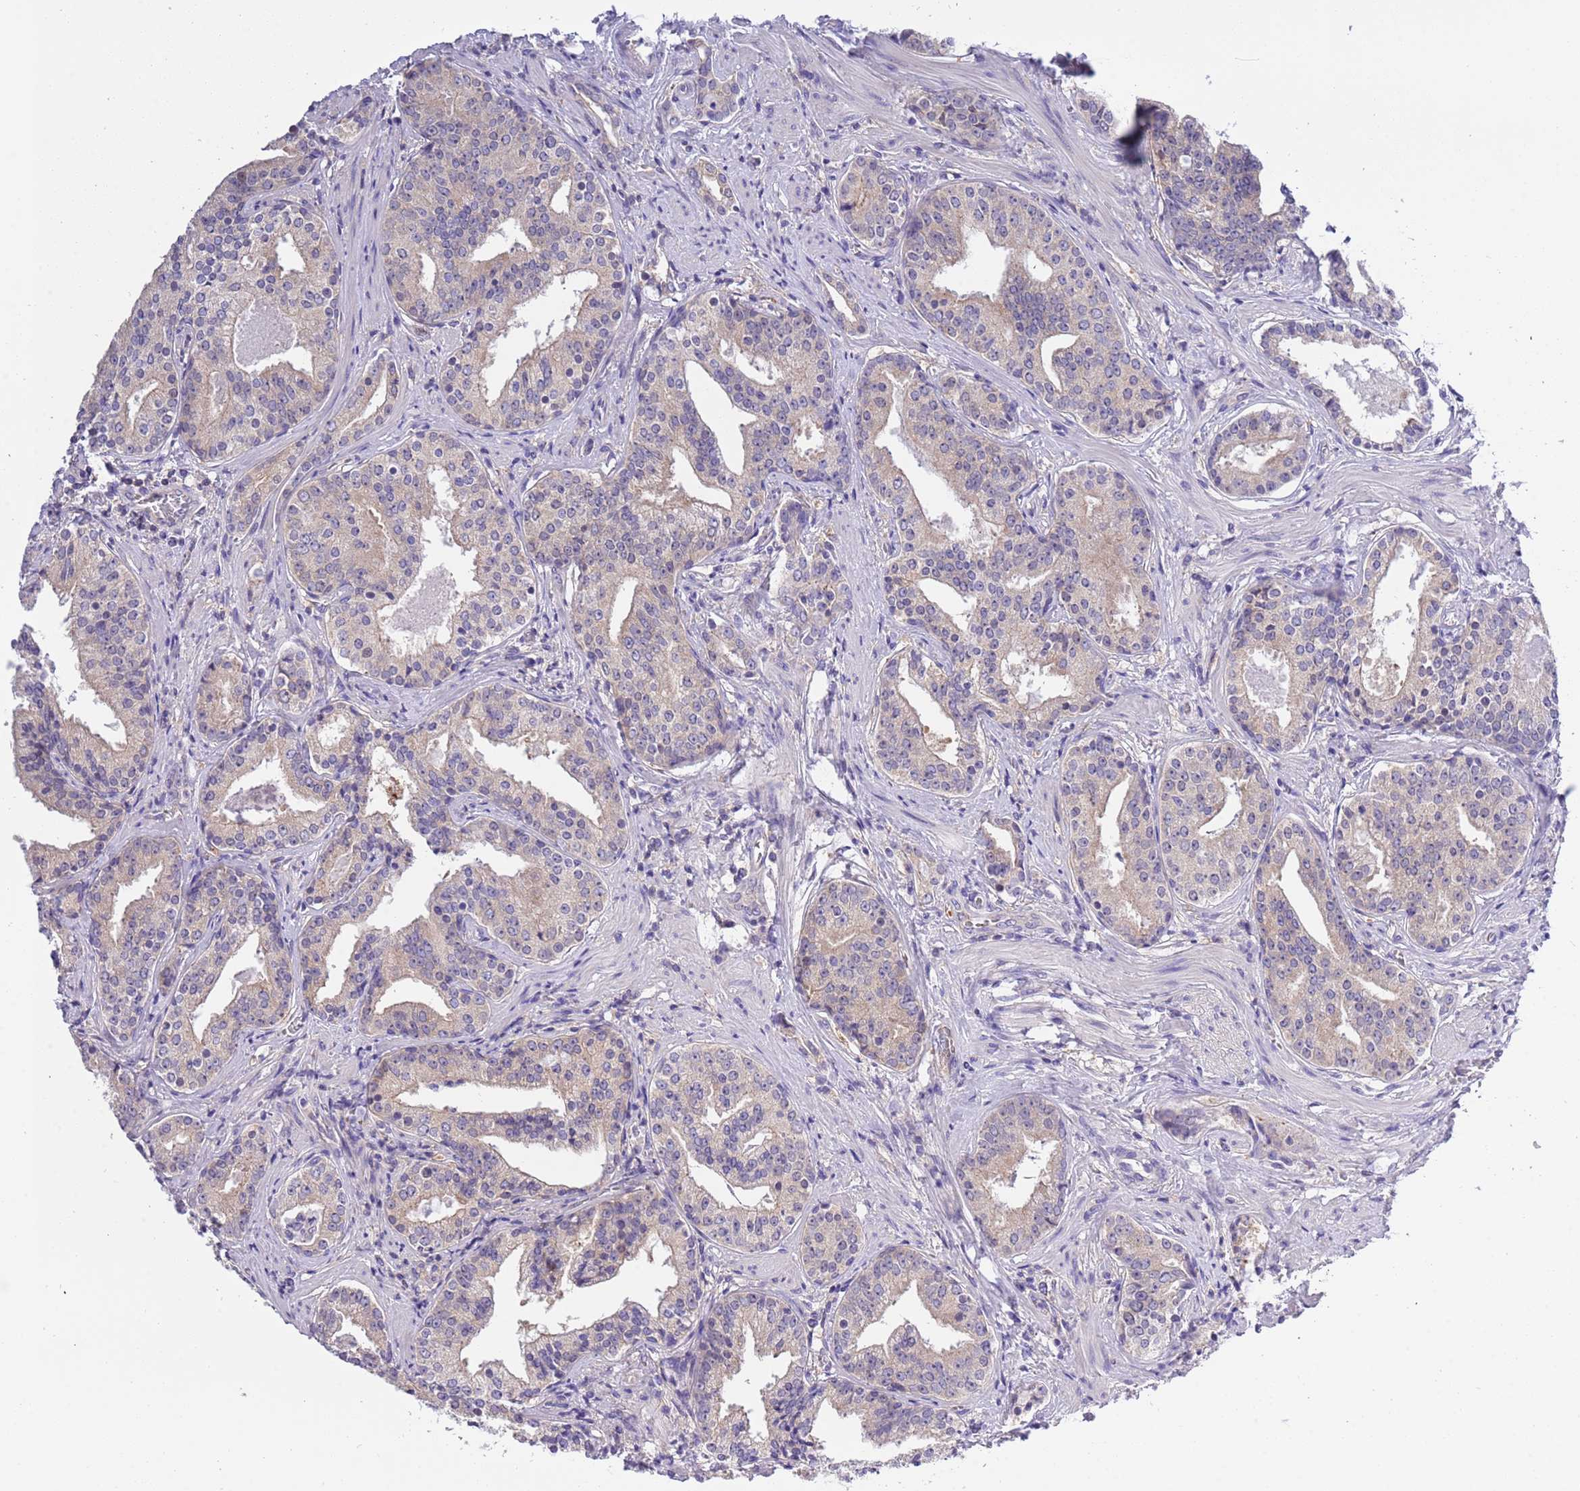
{"staining": {"intensity": "weak", "quantity": "<25%", "location": "cytoplasmic/membranous"}, "tissue": "prostate cancer", "cell_type": "Tumor cells", "image_type": "cancer", "snomed": [{"axis": "morphology", "description": "Adenocarcinoma, High grade"}, {"axis": "topography", "description": "Prostate"}], "caption": "There is no significant staining in tumor cells of high-grade adenocarcinoma (prostate).", "gene": "STIP1", "patient": {"sex": "male", "age": 58}}